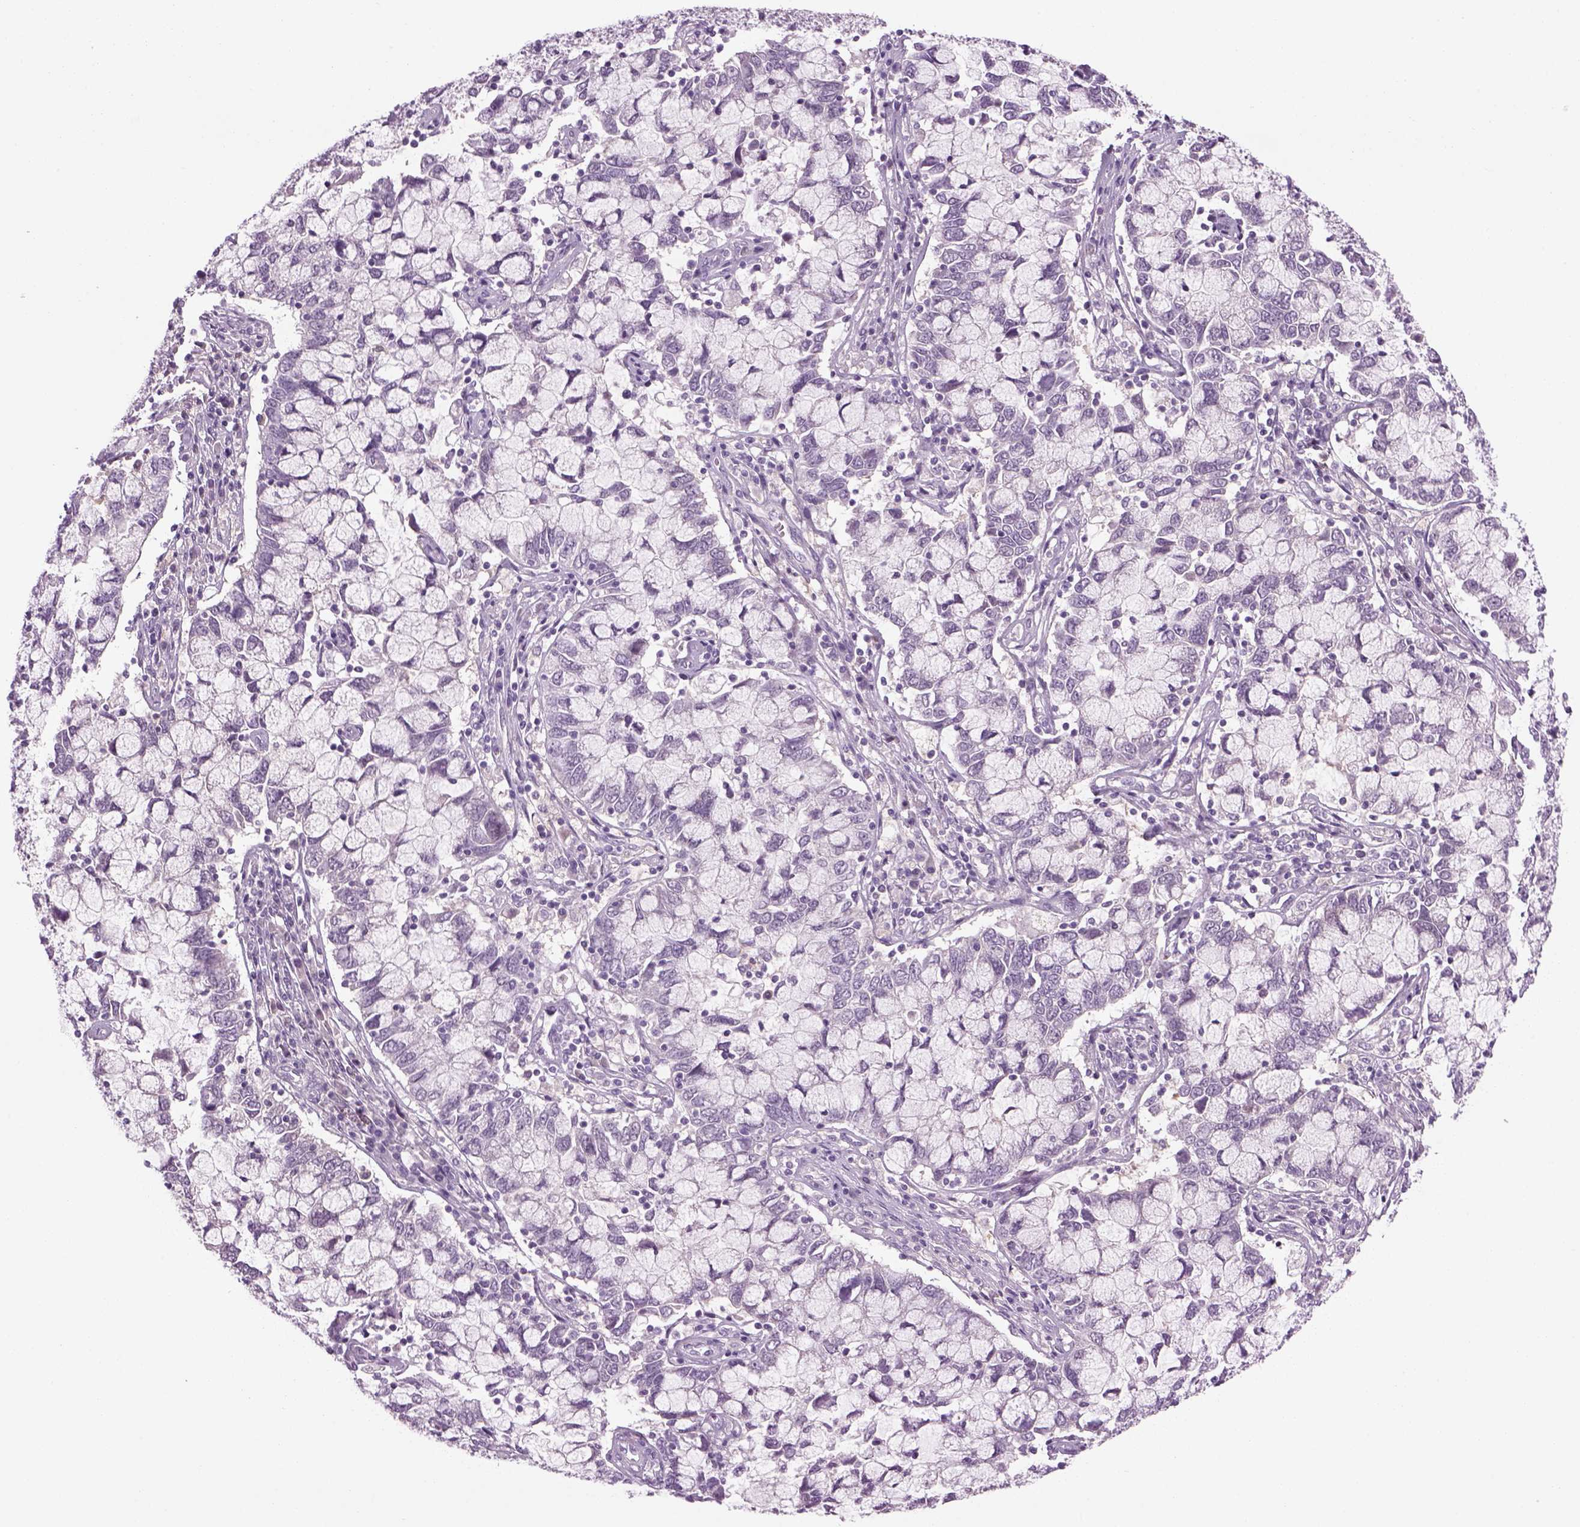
{"staining": {"intensity": "negative", "quantity": "none", "location": "none"}, "tissue": "cervical cancer", "cell_type": "Tumor cells", "image_type": "cancer", "snomed": [{"axis": "morphology", "description": "Adenocarcinoma, NOS"}, {"axis": "topography", "description": "Cervix"}], "caption": "Adenocarcinoma (cervical) stained for a protein using immunohistochemistry (IHC) reveals no staining tumor cells.", "gene": "MDH1B", "patient": {"sex": "female", "age": 40}}